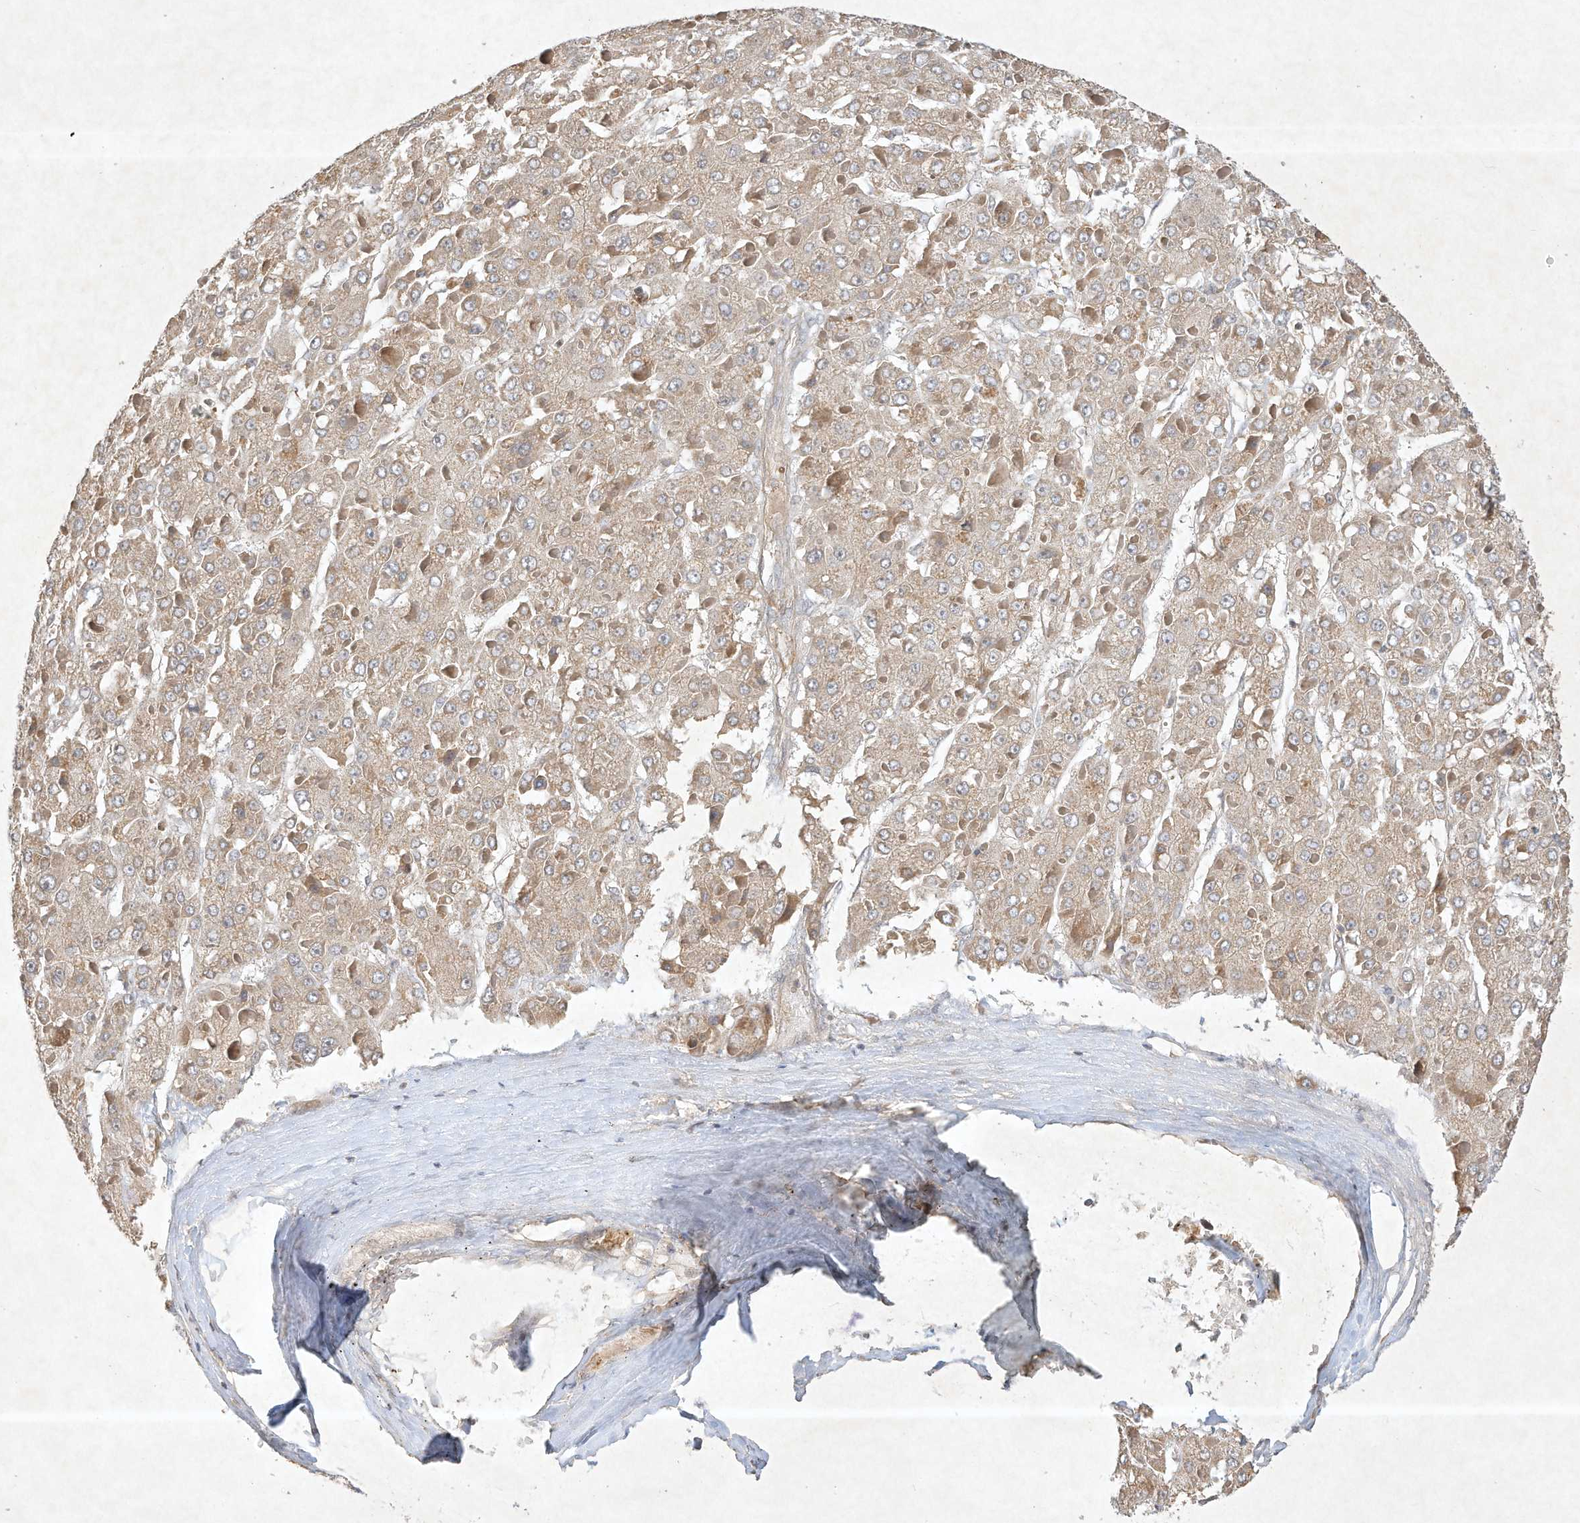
{"staining": {"intensity": "weak", "quantity": "25%-75%", "location": "cytoplasmic/membranous"}, "tissue": "liver cancer", "cell_type": "Tumor cells", "image_type": "cancer", "snomed": [{"axis": "morphology", "description": "Carcinoma, Hepatocellular, NOS"}, {"axis": "topography", "description": "Liver"}], "caption": "Liver cancer was stained to show a protein in brown. There is low levels of weak cytoplasmic/membranous positivity in approximately 25%-75% of tumor cells.", "gene": "BTRC", "patient": {"sex": "female", "age": 73}}